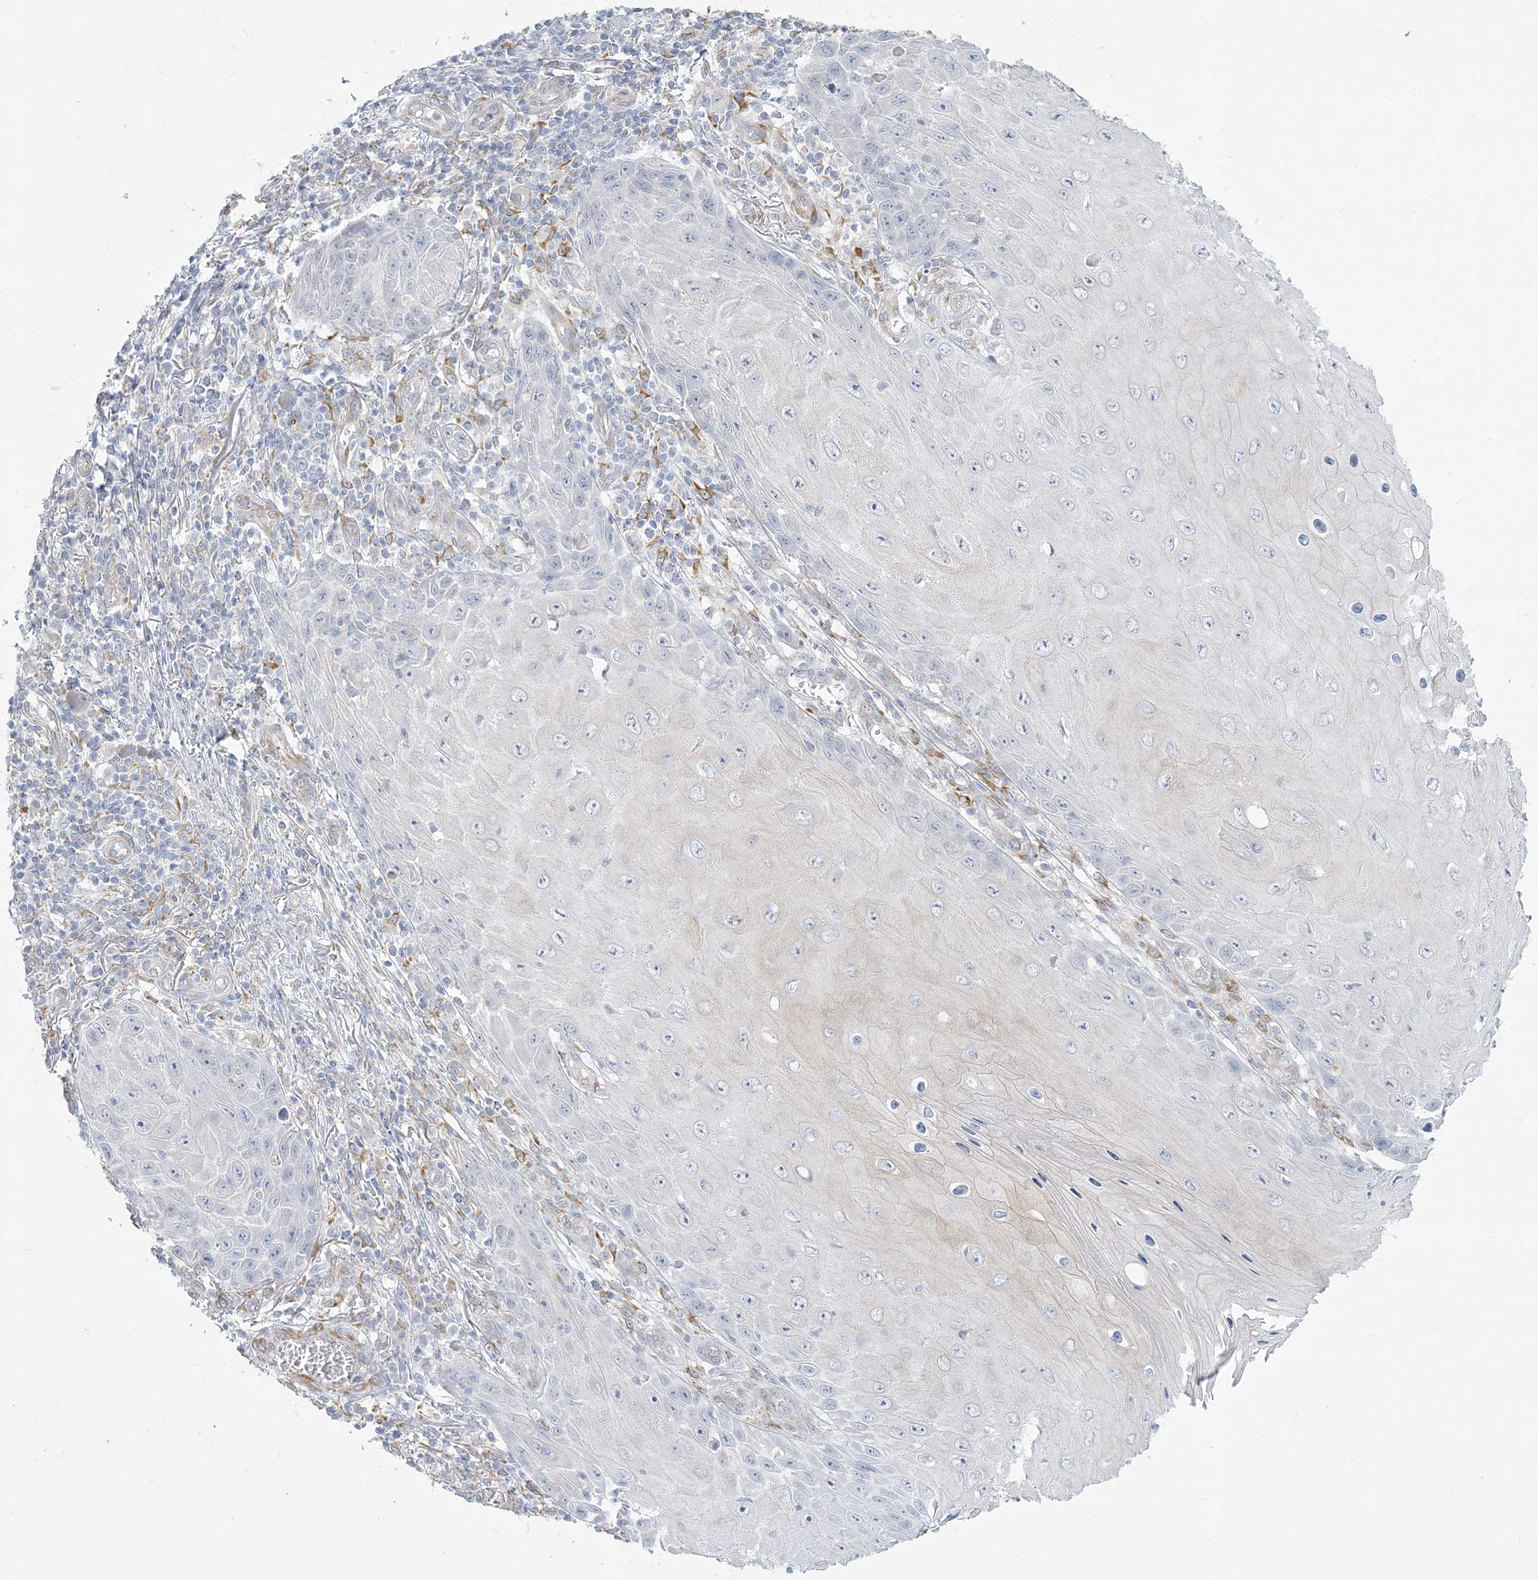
{"staining": {"intensity": "negative", "quantity": "none", "location": "none"}, "tissue": "skin cancer", "cell_type": "Tumor cells", "image_type": "cancer", "snomed": [{"axis": "morphology", "description": "Squamous cell carcinoma, NOS"}, {"axis": "topography", "description": "Skin"}], "caption": "A micrograph of human skin squamous cell carcinoma is negative for staining in tumor cells. Brightfield microscopy of IHC stained with DAB (3,3'-diaminobenzidine) (brown) and hematoxylin (blue), captured at high magnification.", "gene": "ZC3H6", "patient": {"sex": "female", "age": 73}}